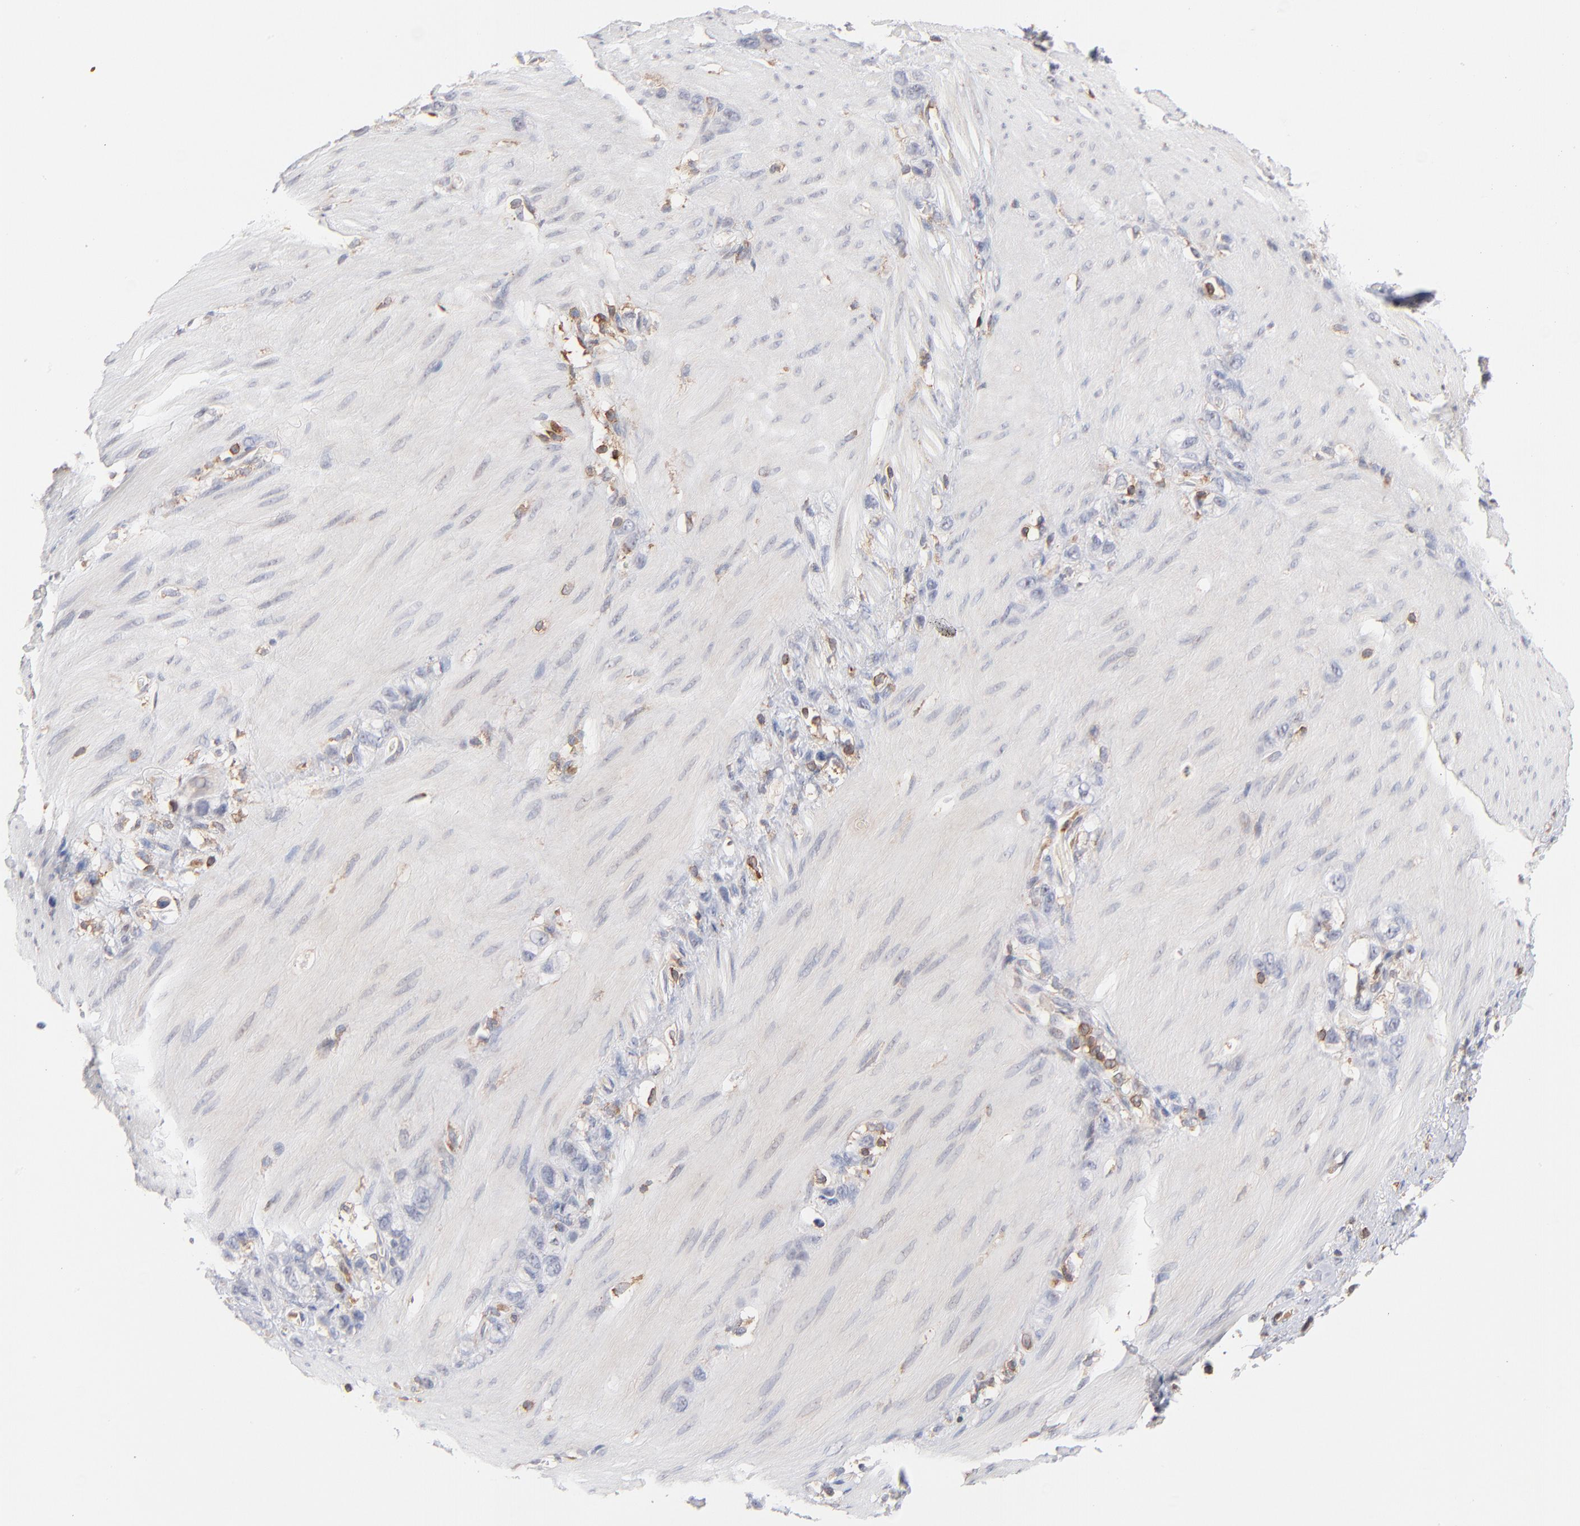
{"staining": {"intensity": "negative", "quantity": "none", "location": "none"}, "tissue": "stomach cancer", "cell_type": "Tumor cells", "image_type": "cancer", "snomed": [{"axis": "morphology", "description": "Normal tissue, NOS"}, {"axis": "morphology", "description": "Adenocarcinoma, NOS"}, {"axis": "morphology", "description": "Adenocarcinoma, High grade"}, {"axis": "topography", "description": "Stomach, upper"}, {"axis": "topography", "description": "Stomach"}], "caption": "Protein analysis of adenocarcinoma (high-grade) (stomach) demonstrates no significant staining in tumor cells.", "gene": "WIPF1", "patient": {"sex": "female", "age": 65}}